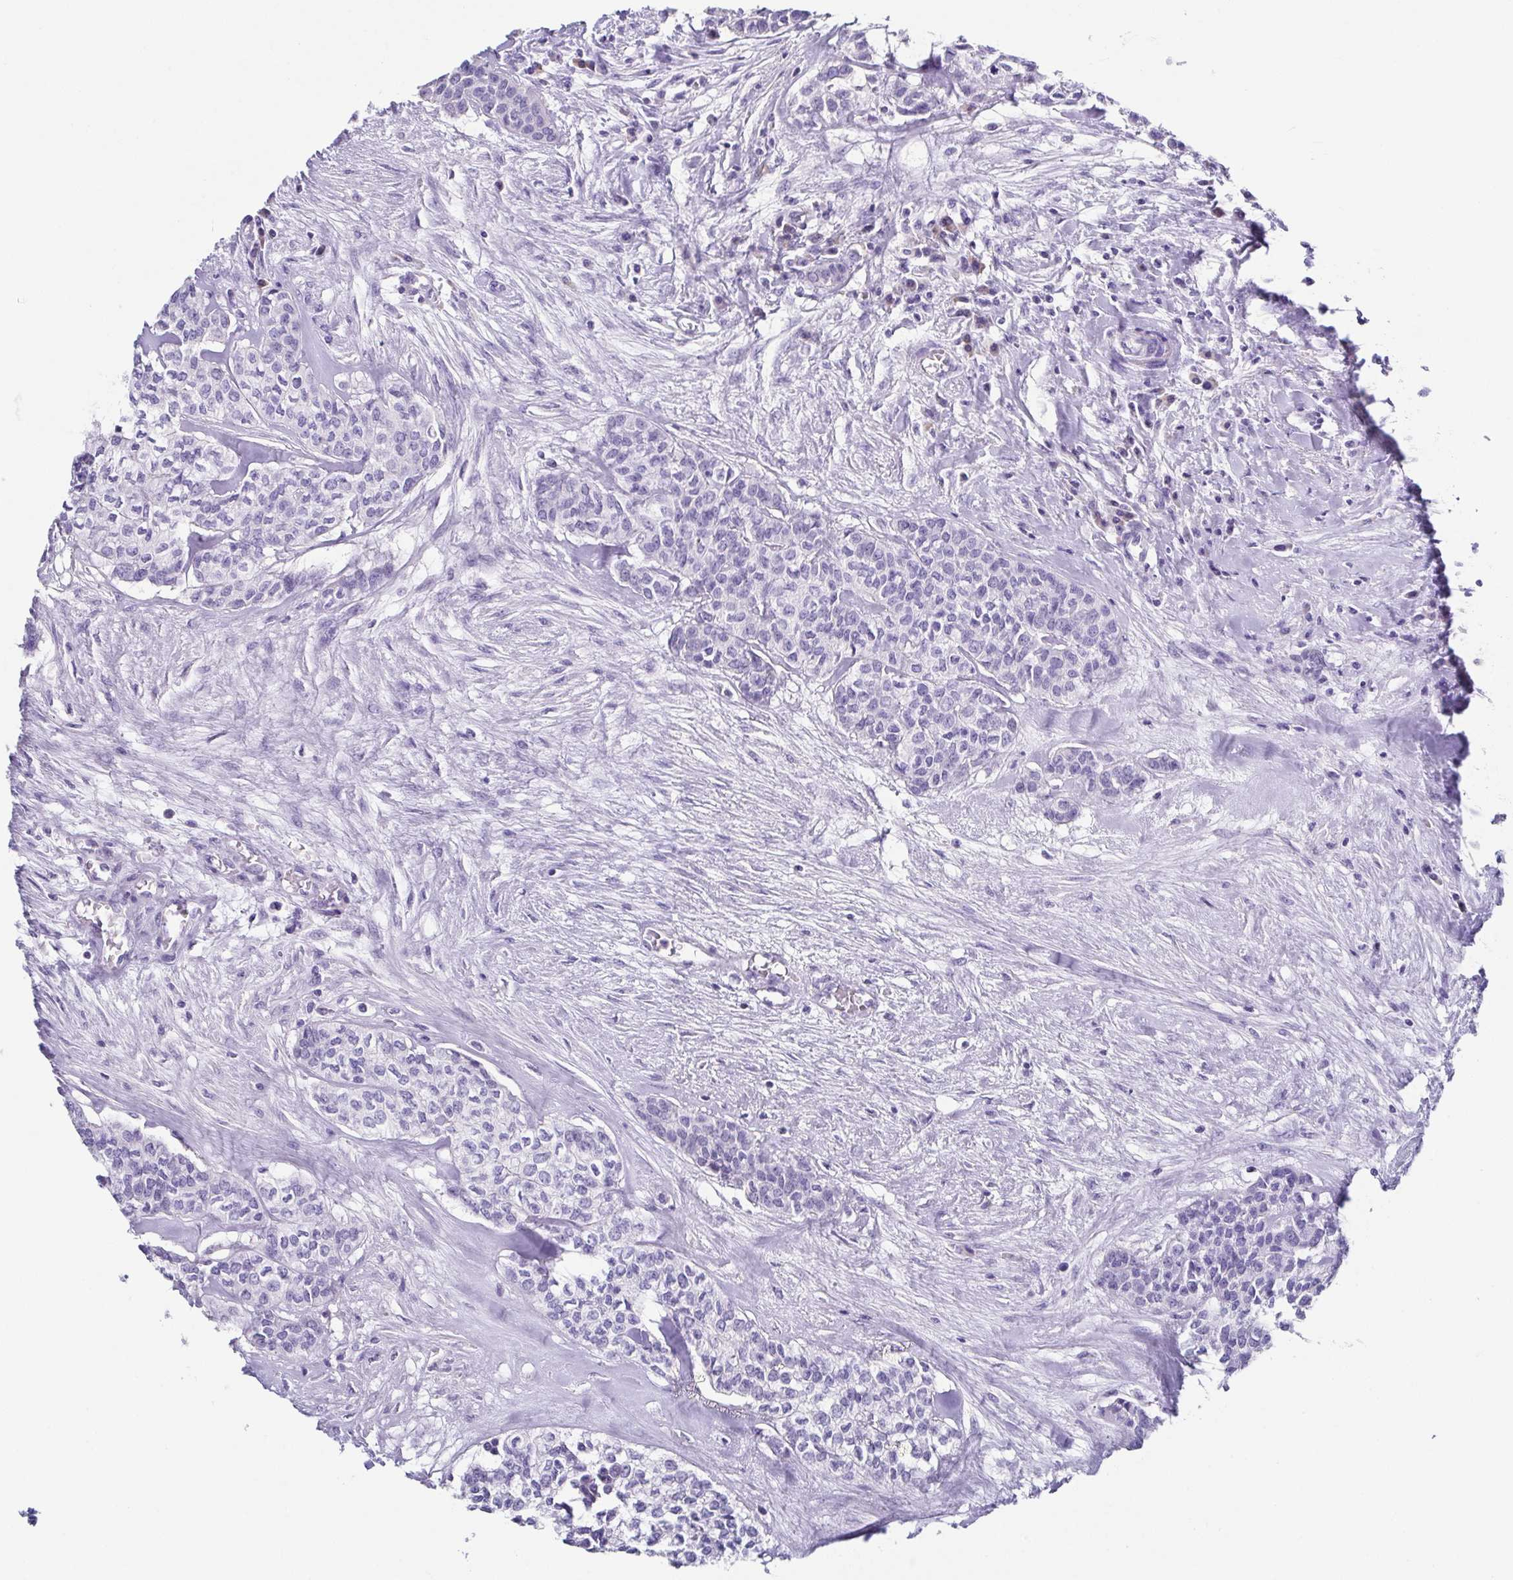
{"staining": {"intensity": "negative", "quantity": "none", "location": "none"}, "tissue": "head and neck cancer", "cell_type": "Tumor cells", "image_type": "cancer", "snomed": [{"axis": "morphology", "description": "Adenocarcinoma, NOS"}, {"axis": "topography", "description": "Head-Neck"}], "caption": "Tumor cells show no significant protein positivity in adenocarcinoma (head and neck).", "gene": "TNNT2", "patient": {"sex": "male", "age": 81}}